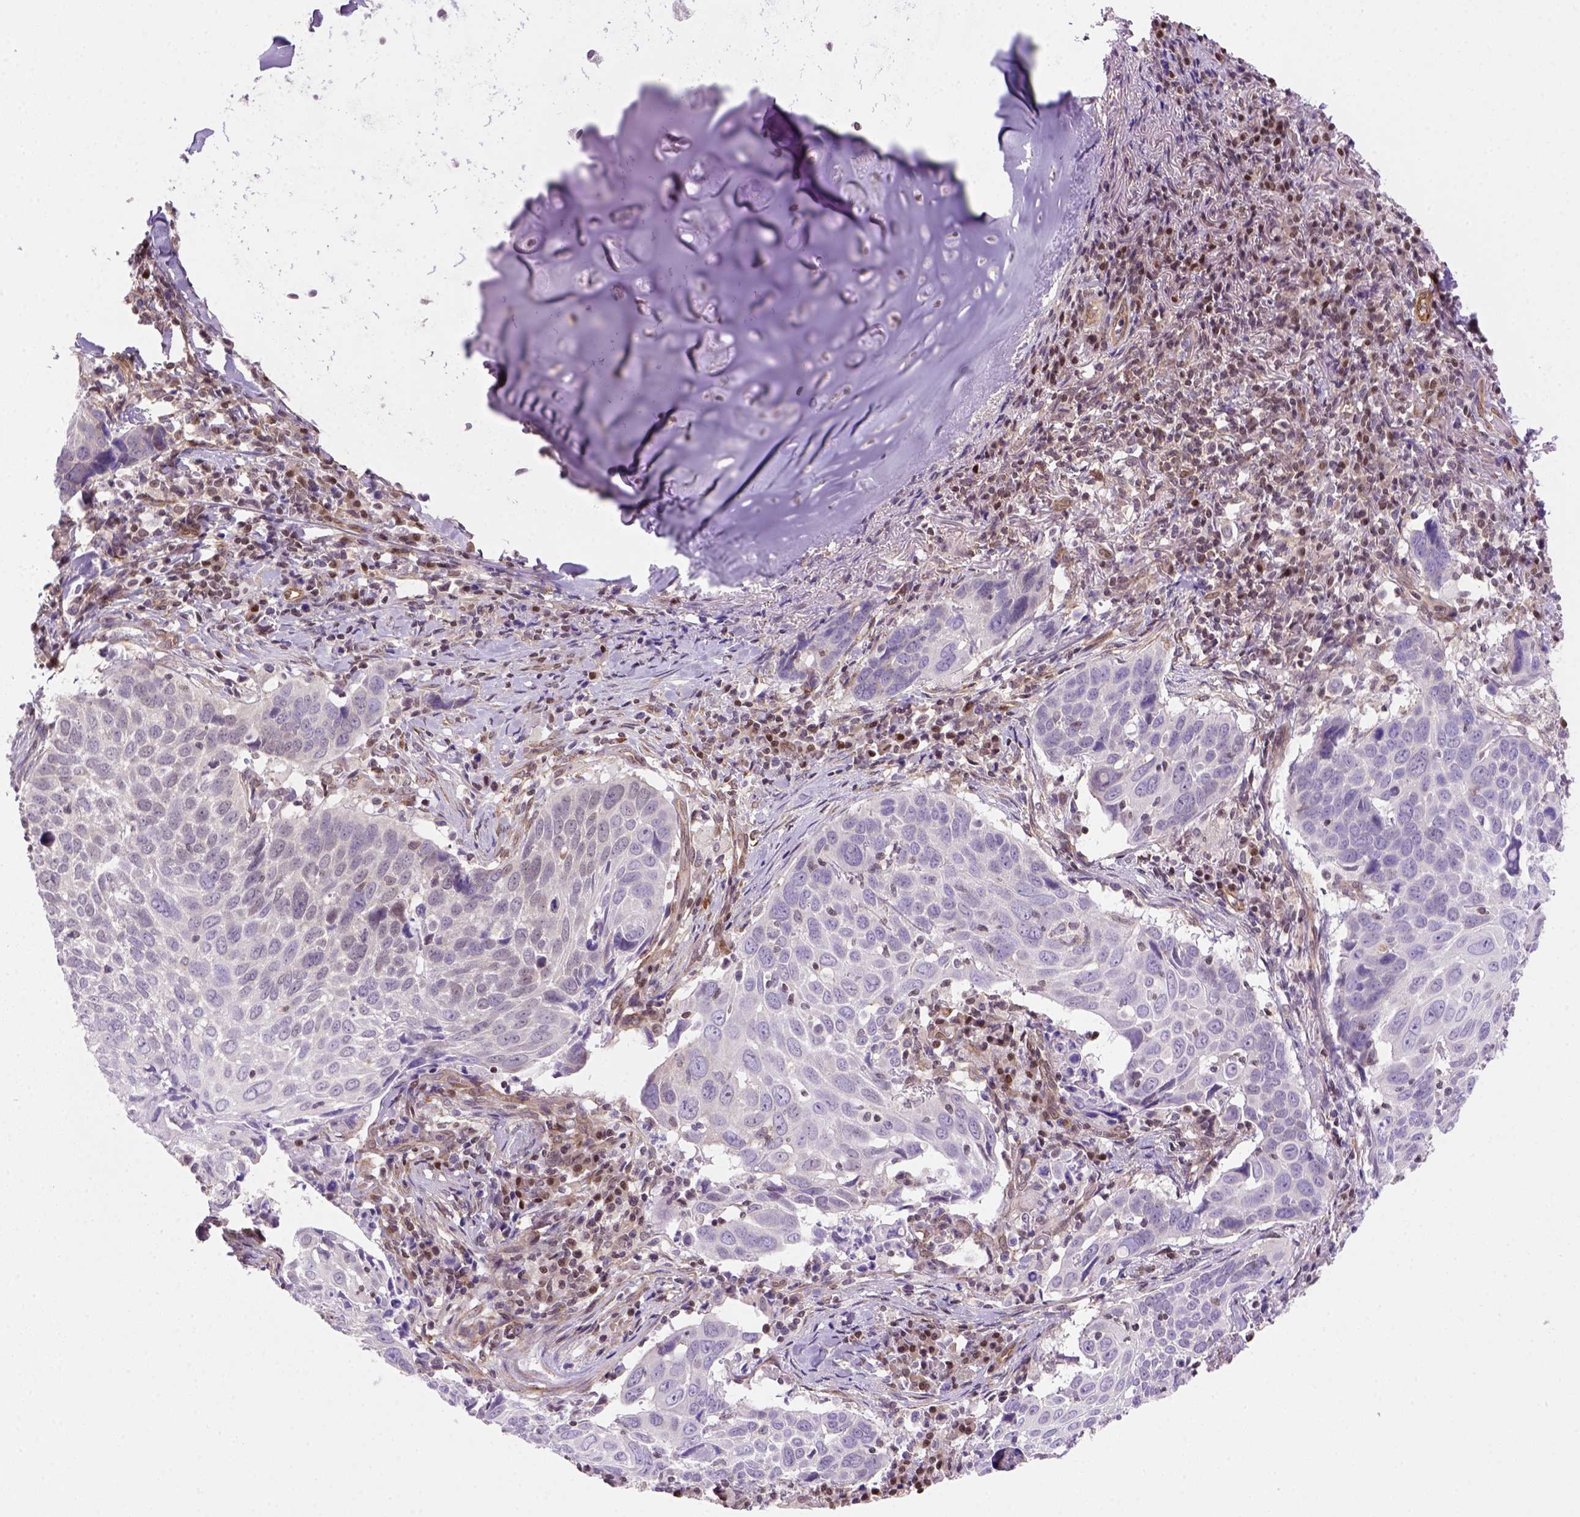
{"staining": {"intensity": "negative", "quantity": "none", "location": "none"}, "tissue": "lung cancer", "cell_type": "Tumor cells", "image_type": "cancer", "snomed": [{"axis": "morphology", "description": "Squamous cell carcinoma, NOS"}, {"axis": "topography", "description": "Lung"}], "caption": "Squamous cell carcinoma (lung) was stained to show a protein in brown. There is no significant expression in tumor cells.", "gene": "MGMT", "patient": {"sex": "male", "age": 57}}